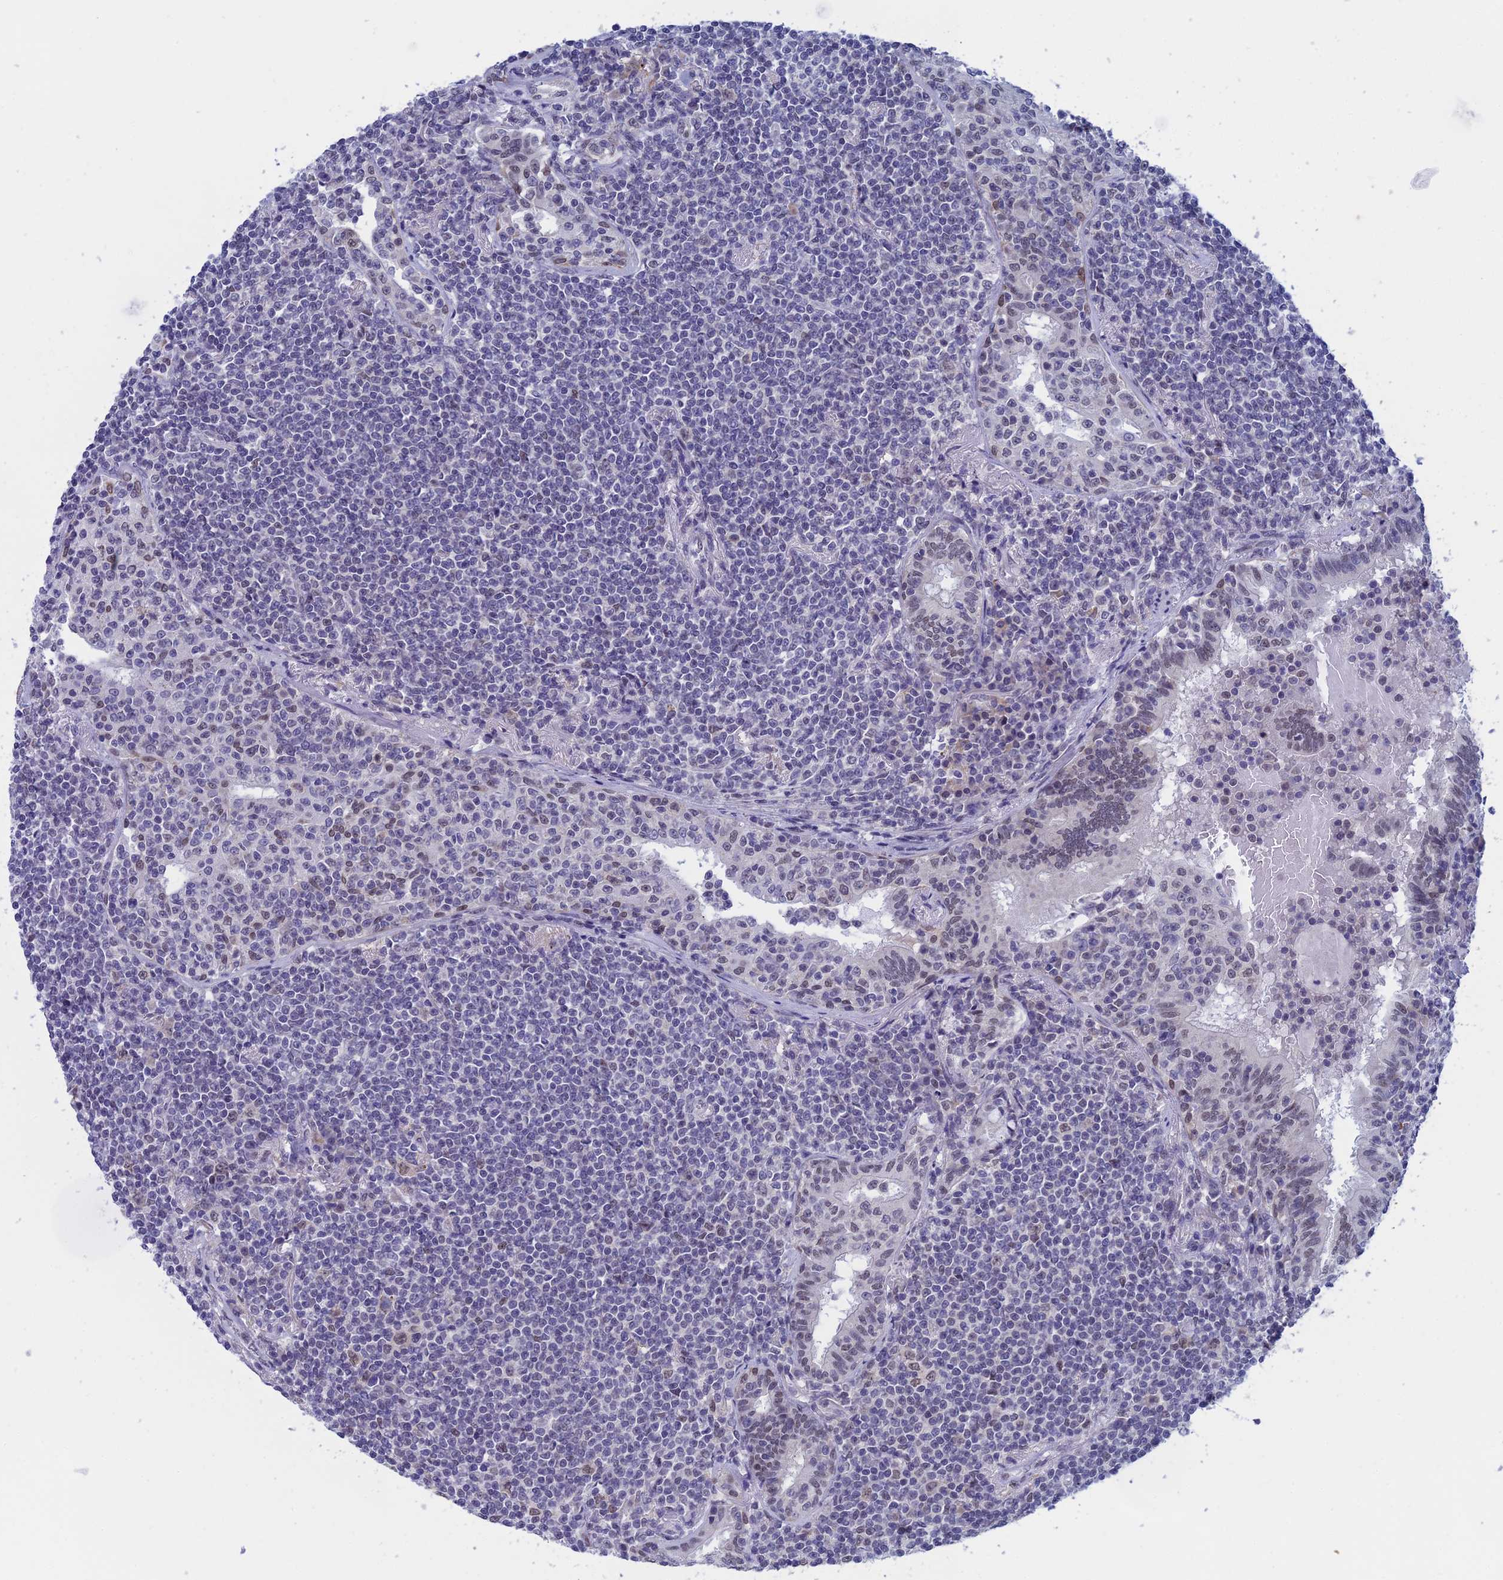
{"staining": {"intensity": "negative", "quantity": "none", "location": "none"}, "tissue": "lymphoma", "cell_type": "Tumor cells", "image_type": "cancer", "snomed": [{"axis": "morphology", "description": "Malignant lymphoma, non-Hodgkin's type, Low grade"}, {"axis": "topography", "description": "Lung"}], "caption": "Tumor cells are negative for protein expression in human low-grade malignant lymphoma, non-Hodgkin's type.", "gene": "NABP2", "patient": {"sex": "female", "age": 71}}